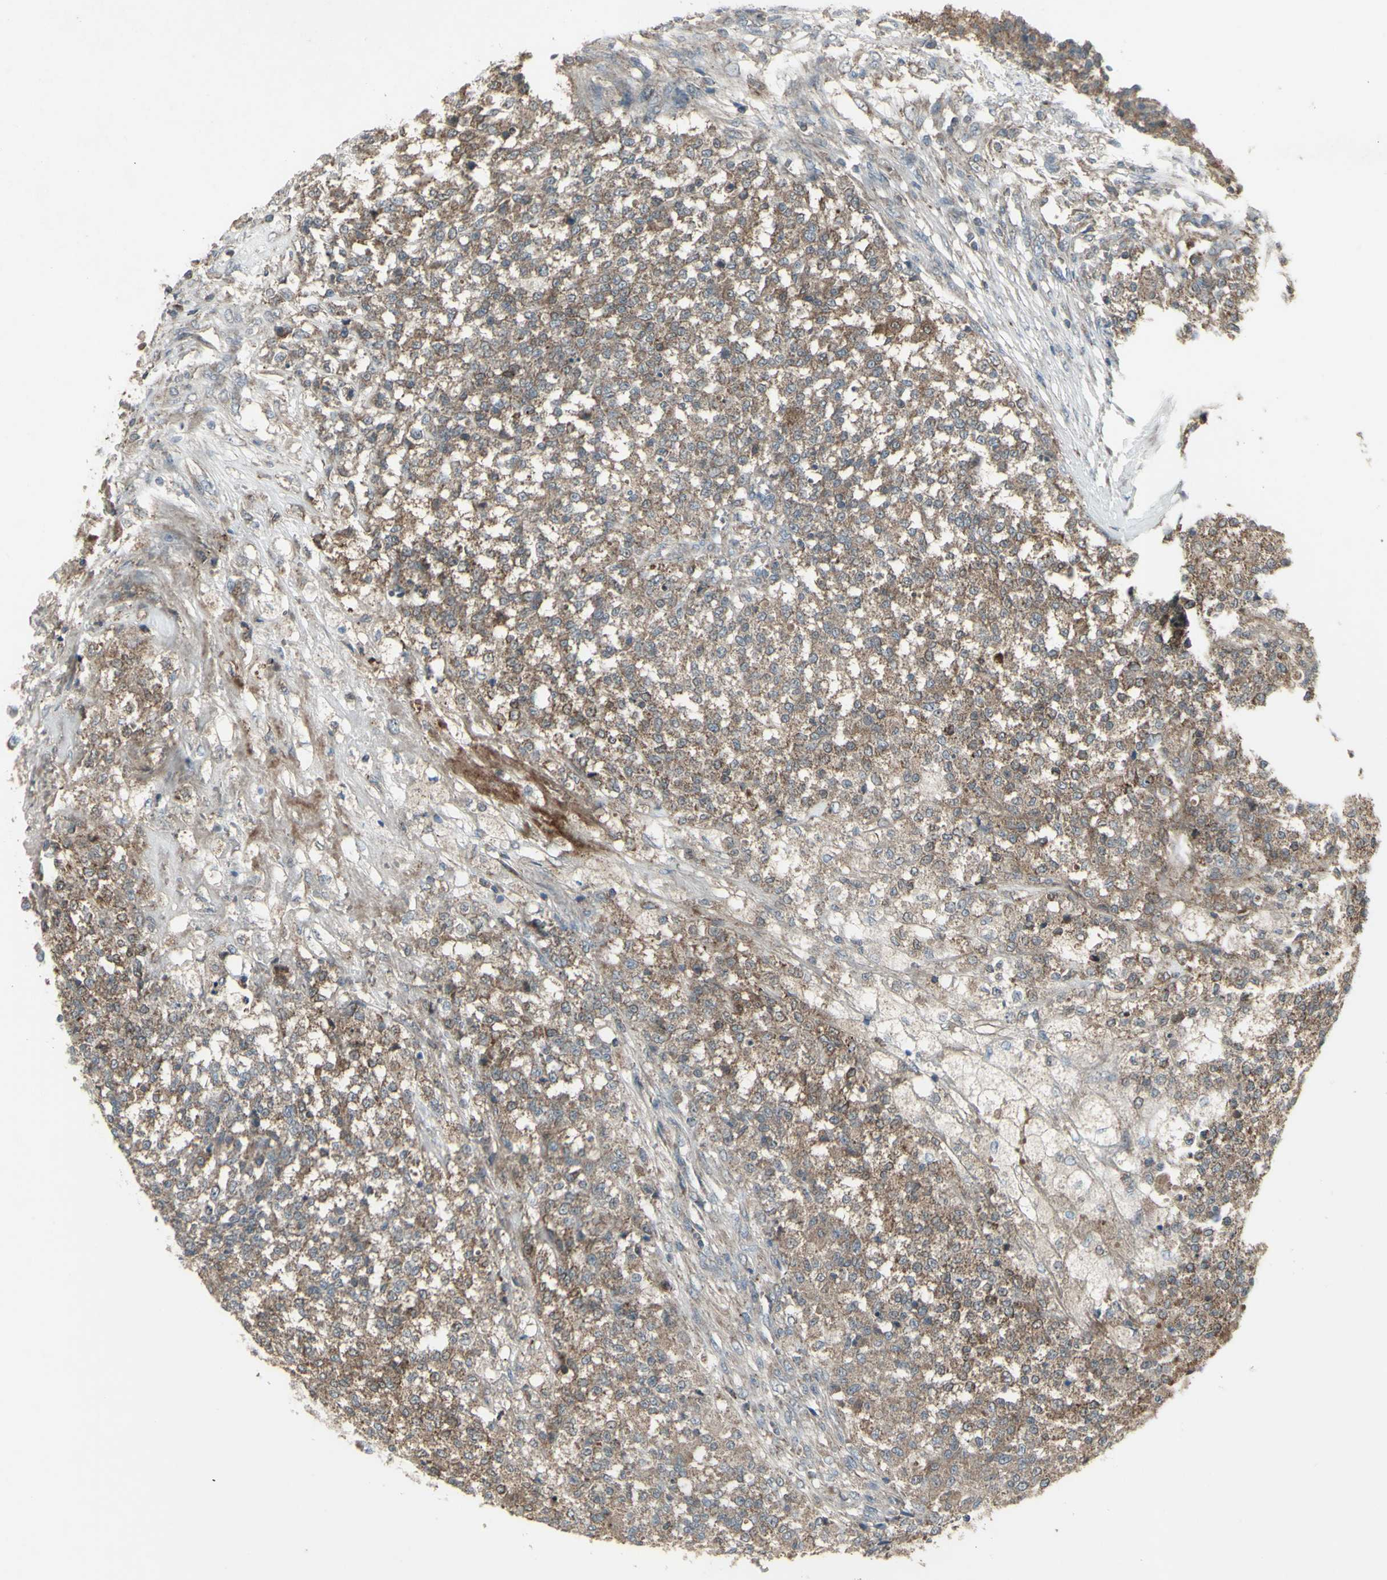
{"staining": {"intensity": "weak", "quantity": ">75%", "location": "cytoplasmic/membranous"}, "tissue": "testis cancer", "cell_type": "Tumor cells", "image_type": "cancer", "snomed": [{"axis": "morphology", "description": "Seminoma, NOS"}, {"axis": "topography", "description": "Testis"}], "caption": "About >75% of tumor cells in human testis cancer show weak cytoplasmic/membranous protein positivity as visualized by brown immunohistochemical staining.", "gene": "SHC1", "patient": {"sex": "male", "age": 59}}